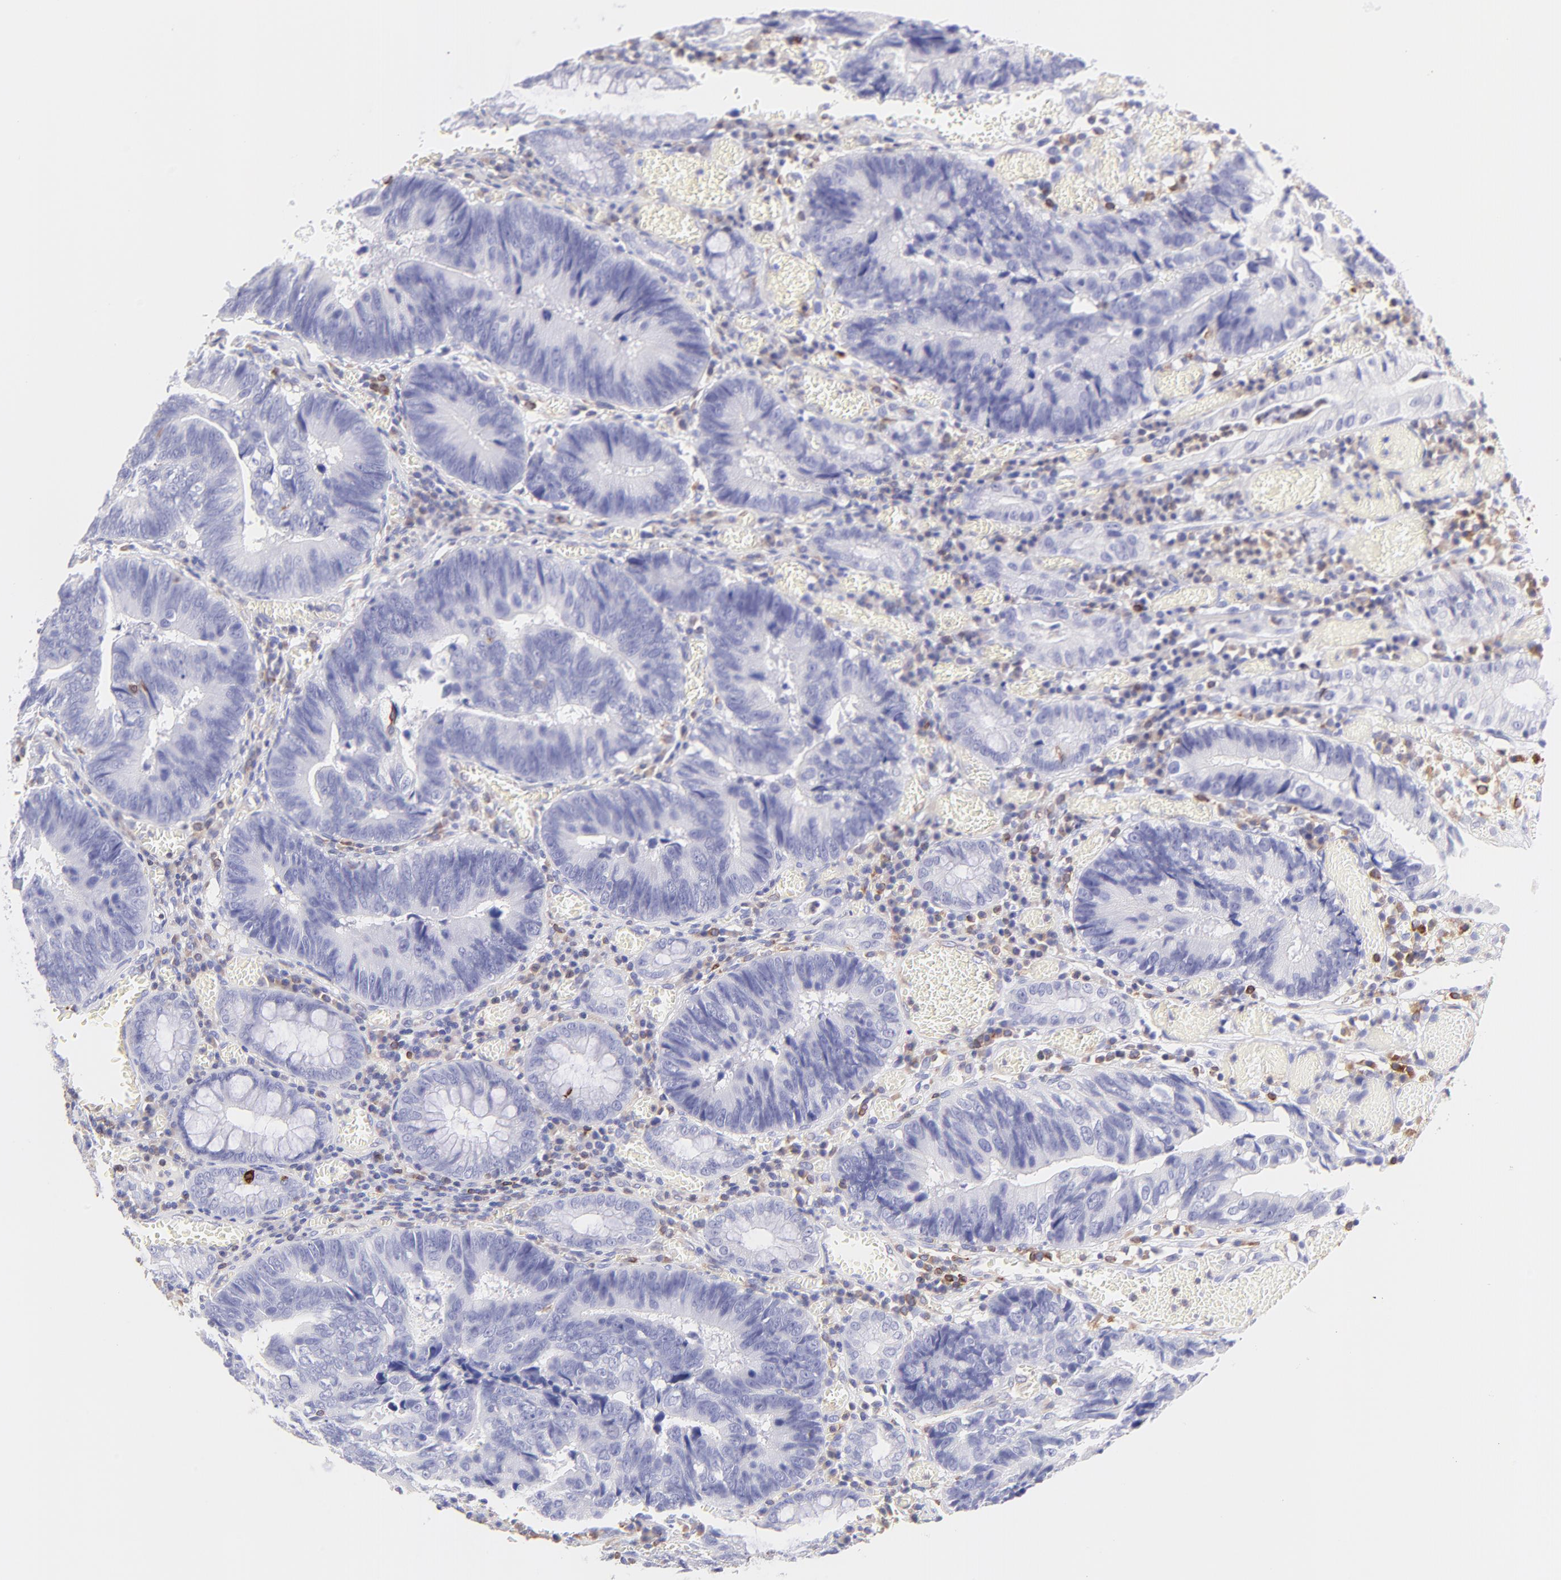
{"staining": {"intensity": "negative", "quantity": "none", "location": "none"}, "tissue": "colorectal cancer", "cell_type": "Tumor cells", "image_type": "cancer", "snomed": [{"axis": "morphology", "description": "Adenocarcinoma, NOS"}, {"axis": "topography", "description": "Rectum"}], "caption": "Tumor cells are negative for protein expression in human colorectal cancer.", "gene": "IRAG2", "patient": {"sex": "female", "age": 98}}